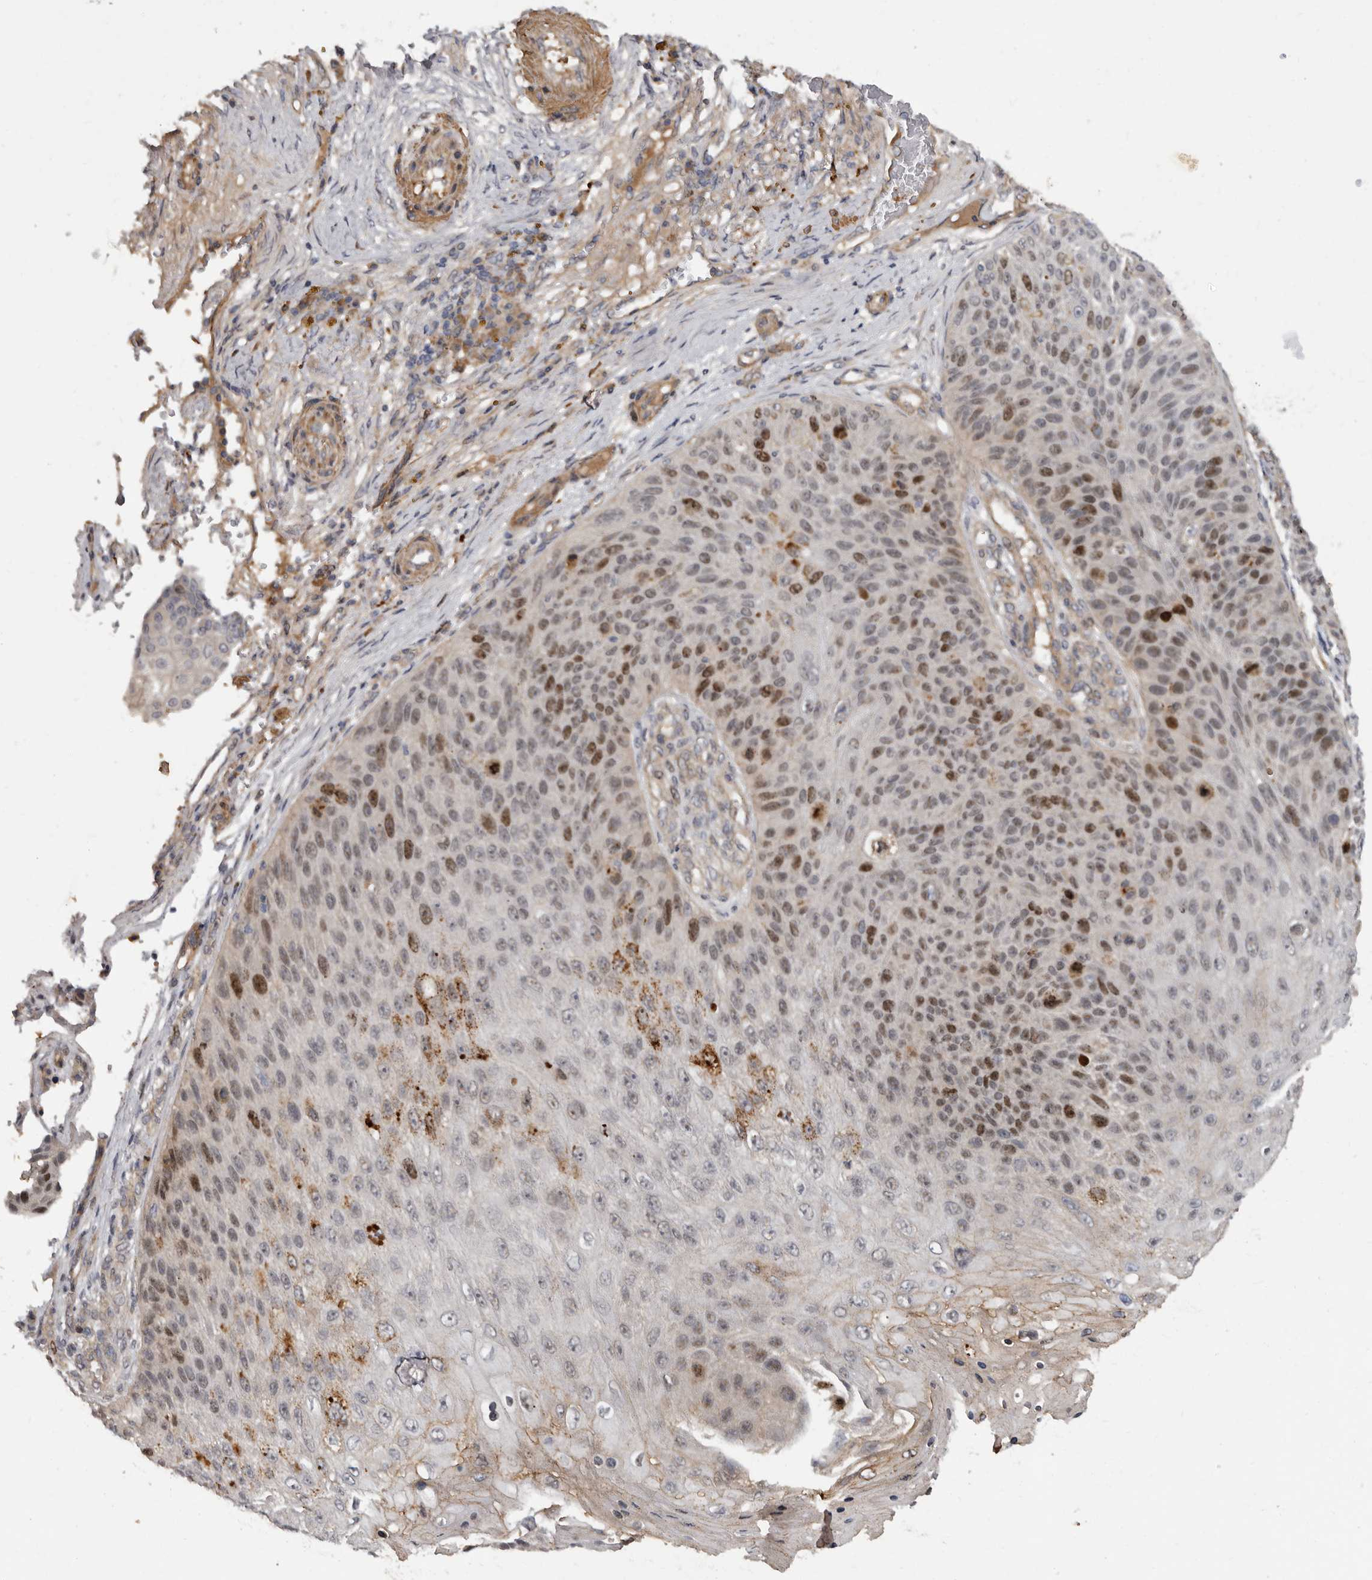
{"staining": {"intensity": "moderate", "quantity": "25%-75%", "location": "nuclear"}, "tissue": "skin cancer", "cell_type": "Tumor cells", "image_type": "cancer", "snomed": [{"axis": "morphology", "description": "Squamous cell carcinoma, NOS"}, {"axis": "topography", "description": "Skin"}], "caption": "An image showing moderate nuclear positivity in about 25%-75% of tumor cells in skin cancer, as visualized by brown immunohistochemical staining.", "gene": "CDCA8", "patient": {"sex": "female", "age": 88}}